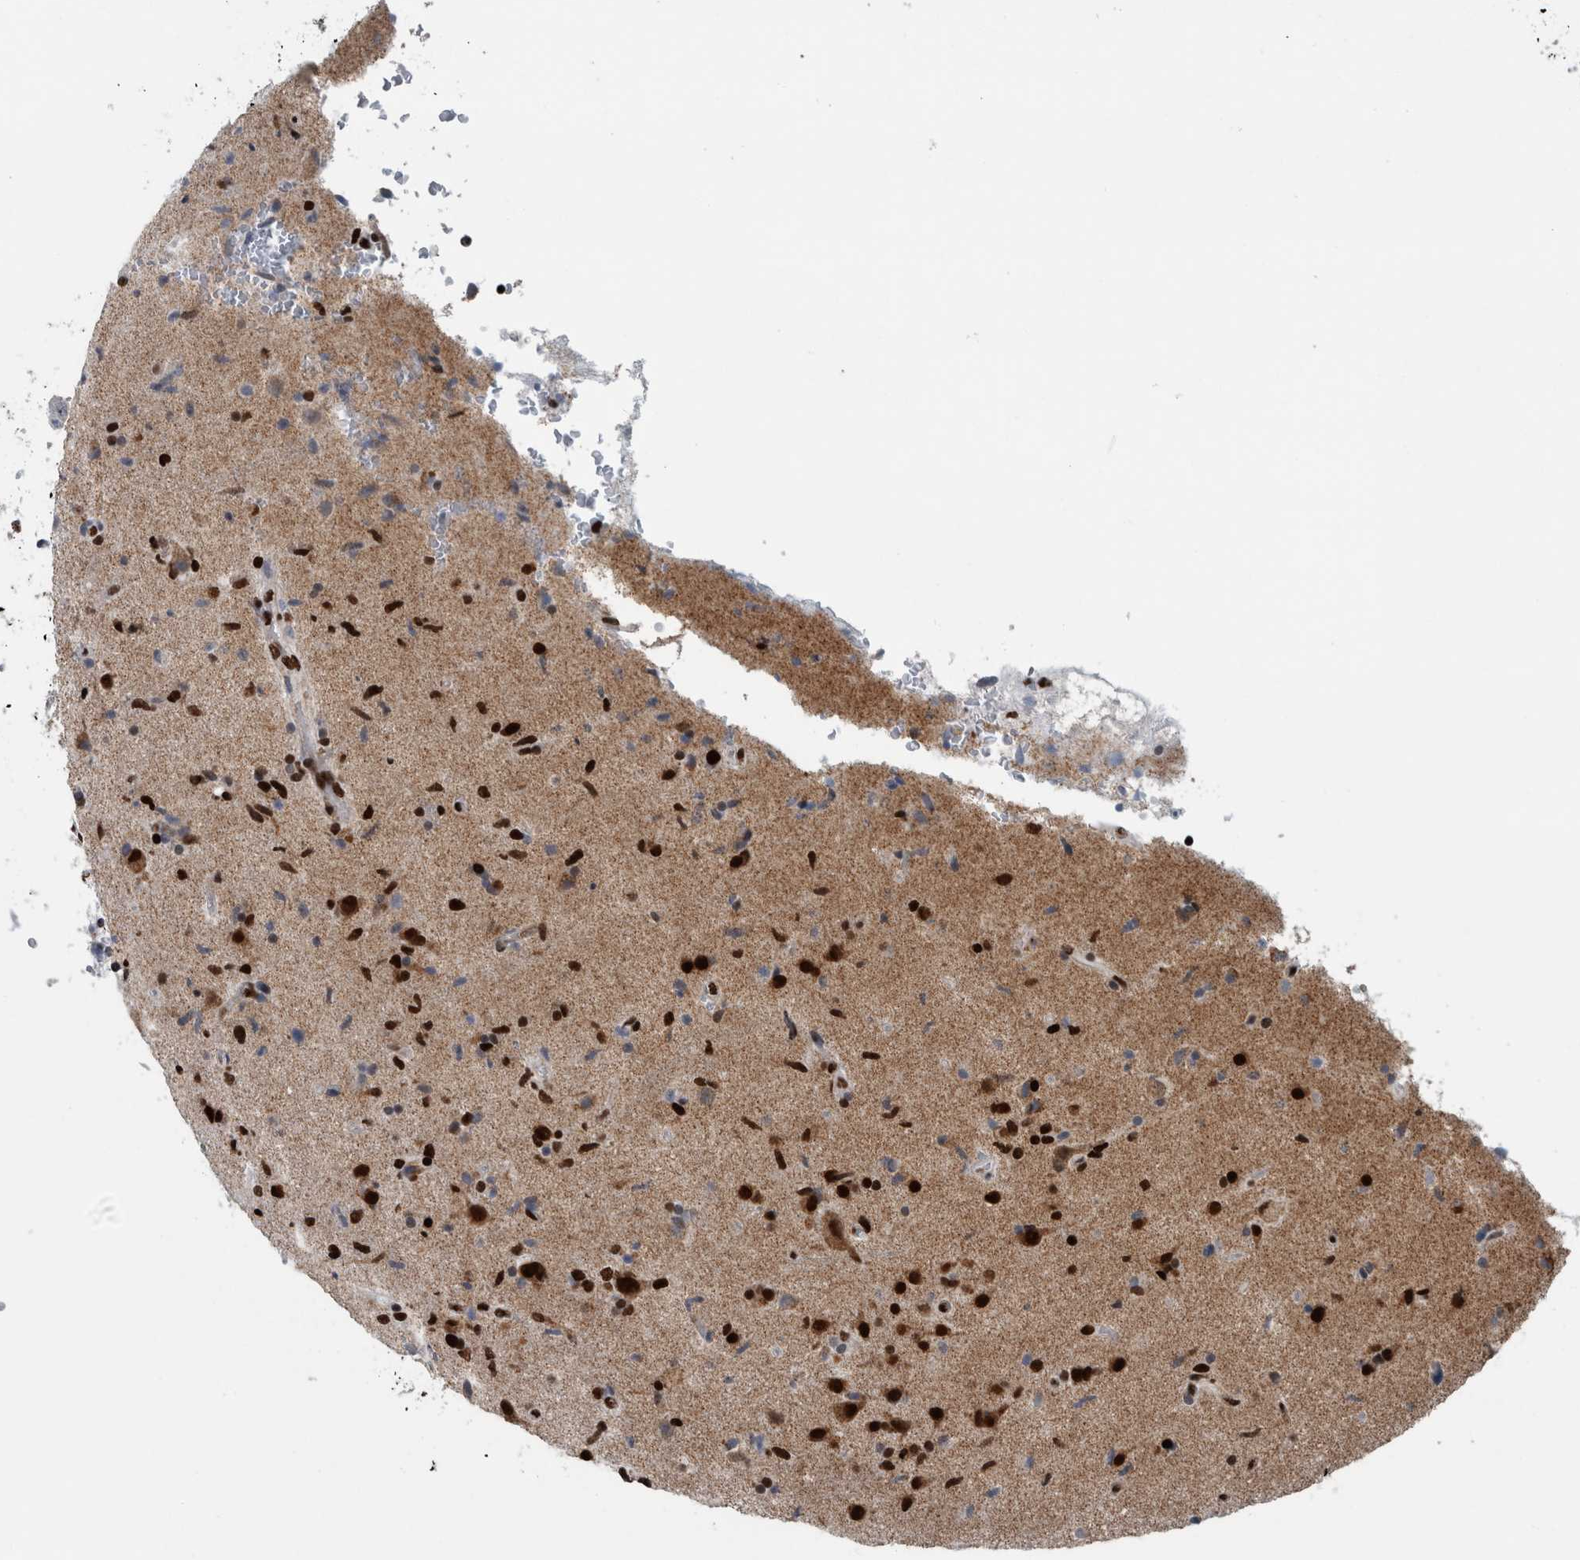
{"staining": {"intensity": "strong", "quantity": ">75%", "location": "nuclear"}, "tissue": "glioma", "cell_type": "Tumor cells", "image_type": "cancer", "snomed": [{"axis": "morphology", "description": "Glioma, malignant, High grade"}, {"axis": "topography", "description": "Brain"}], "caption": "Strong nuclear staining for a protein is identified in about >75% of tumor cells of malignant glioma (high-grade) using immunohistochemistry (IHC).", "gene": "DNMT3A", "patient": {"sex": "male", "age": 72}}